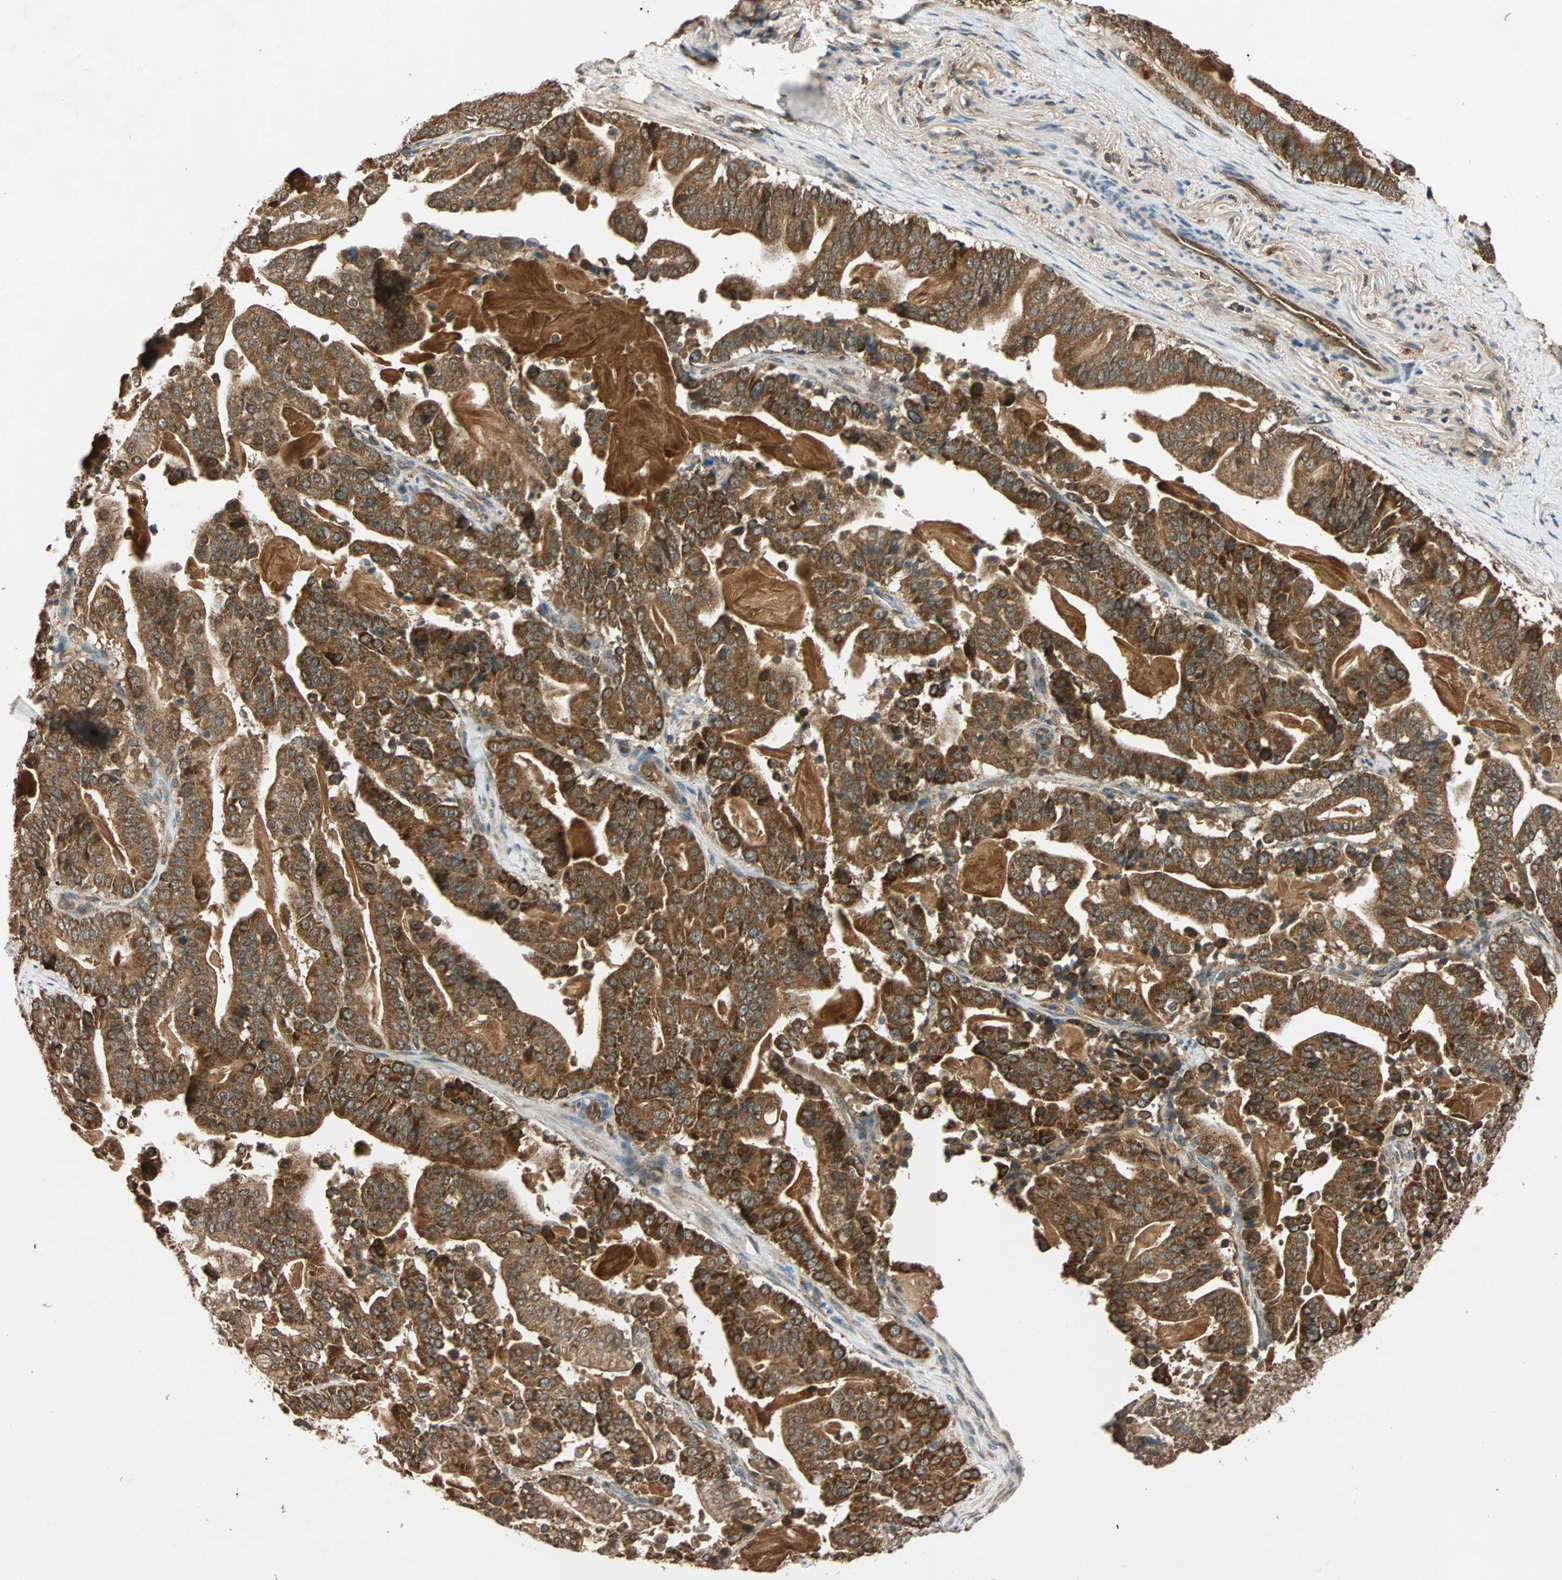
{"staining": {"intensity": "strong", "quantity": ">75%", "location": "cytoplasmic/membranous"}, "tissue": "pancreatic cancer", "cell_type": "Tumor cells", "image_type": "cancer", "snomed": [{"axis": "morphology", "description": "Adenocarcinoma, NOS"}, {"axis": "topography", "description": "Pancreas"}], "caption": "The photomicrograph shows a brown stain indicating the presence of a protein in the cytoplasmic/membranous of tumor cells in pancreatic adenocarcinoma.", "gene": "MAPK1", "patient": {"sex": "male", "age": 63}}